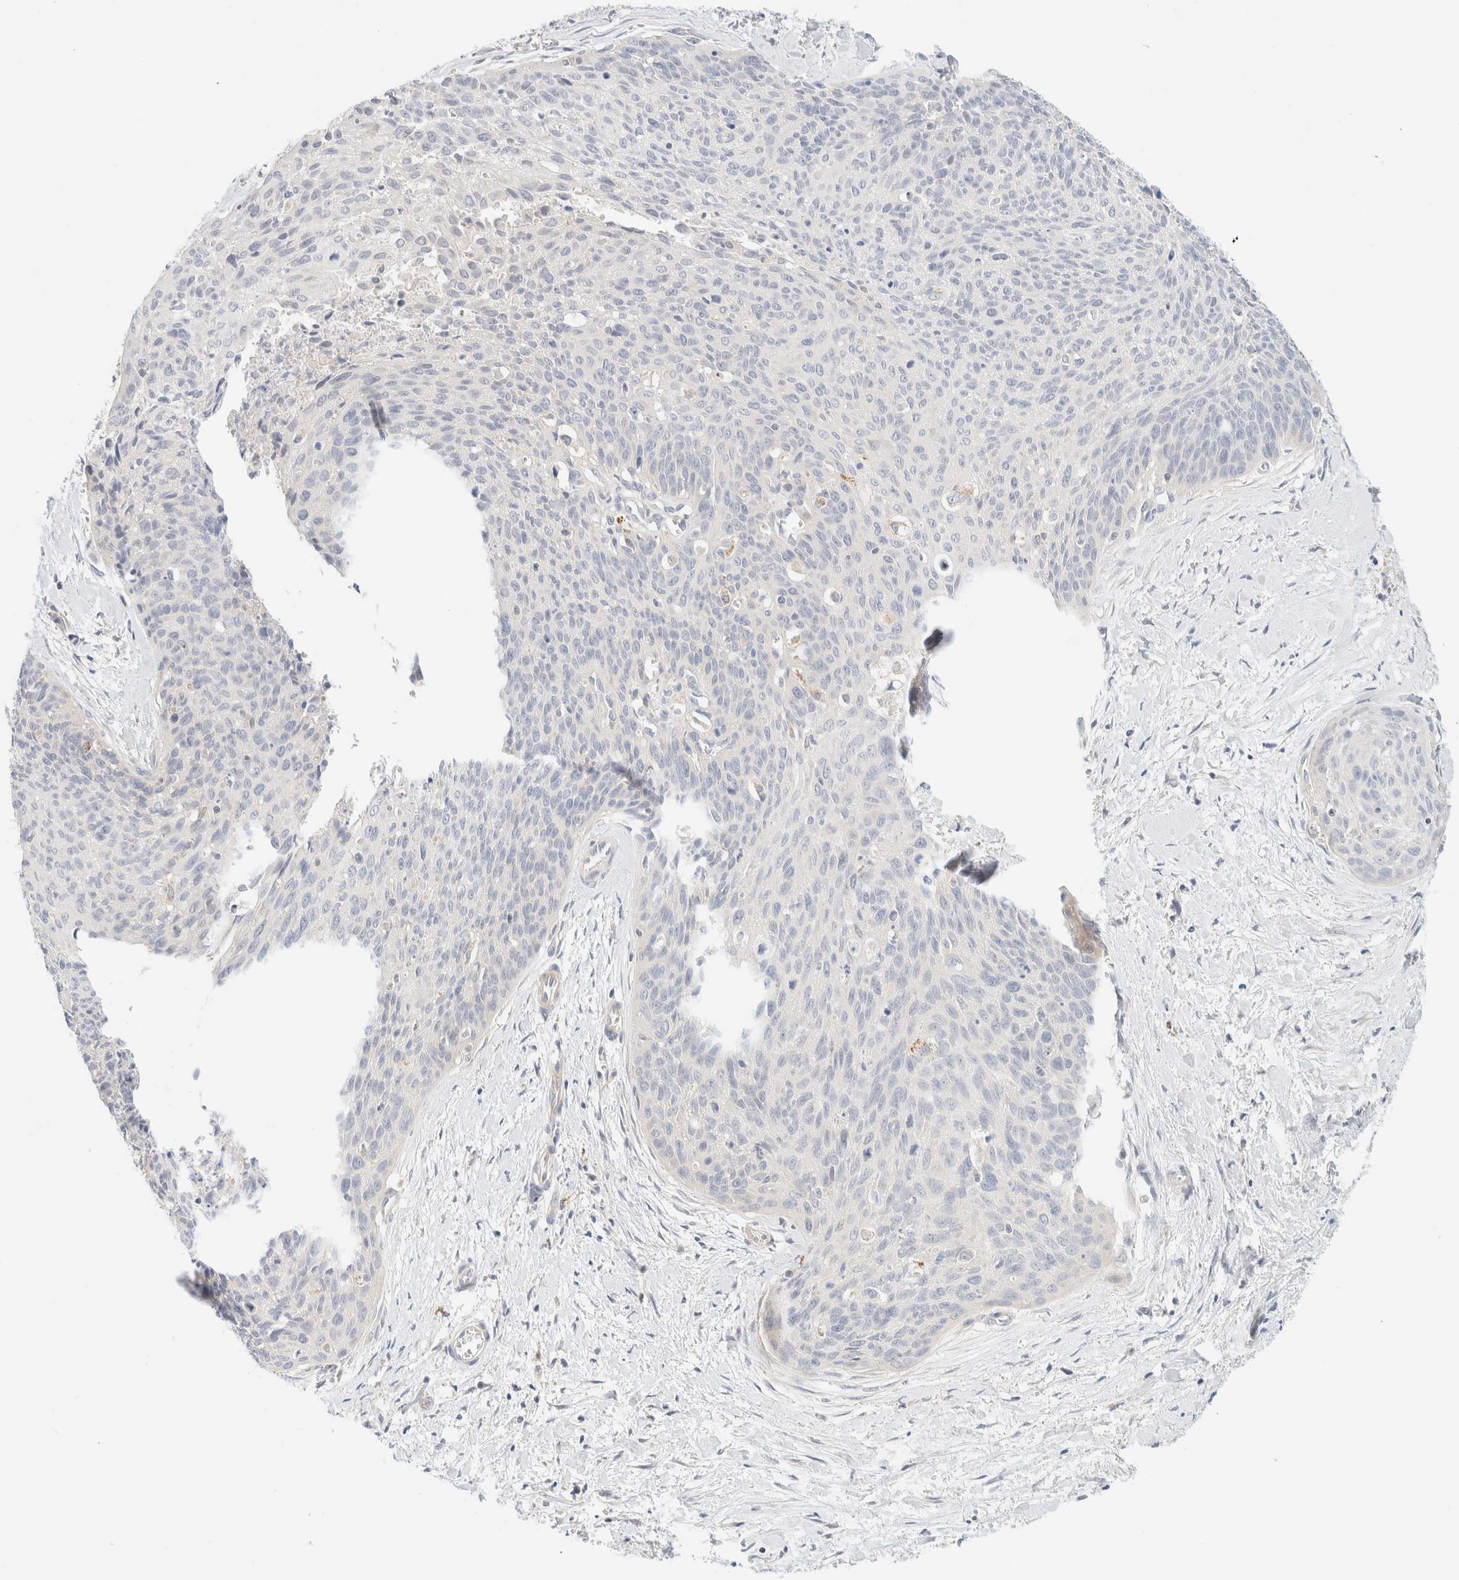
{"staining": {"intensity": "negative", "quantity": "none", "location": "none"}, "tissue": "cervical cancer", "cell_type": "Tumor cells", "image_type": "cancer", "snomed": [{"axis": "morphology", "description": "Squamous cell carcinoma, NOS"}, {"axis": "topography", "description": "Cervix"}], "caption": "Squamous cell carcinoma (cervical) was stained to show a protein in brown. There is no significant staining in tumor cells.", "gene": "SARM1", "patient": {"sex": "female", "age": 55}}